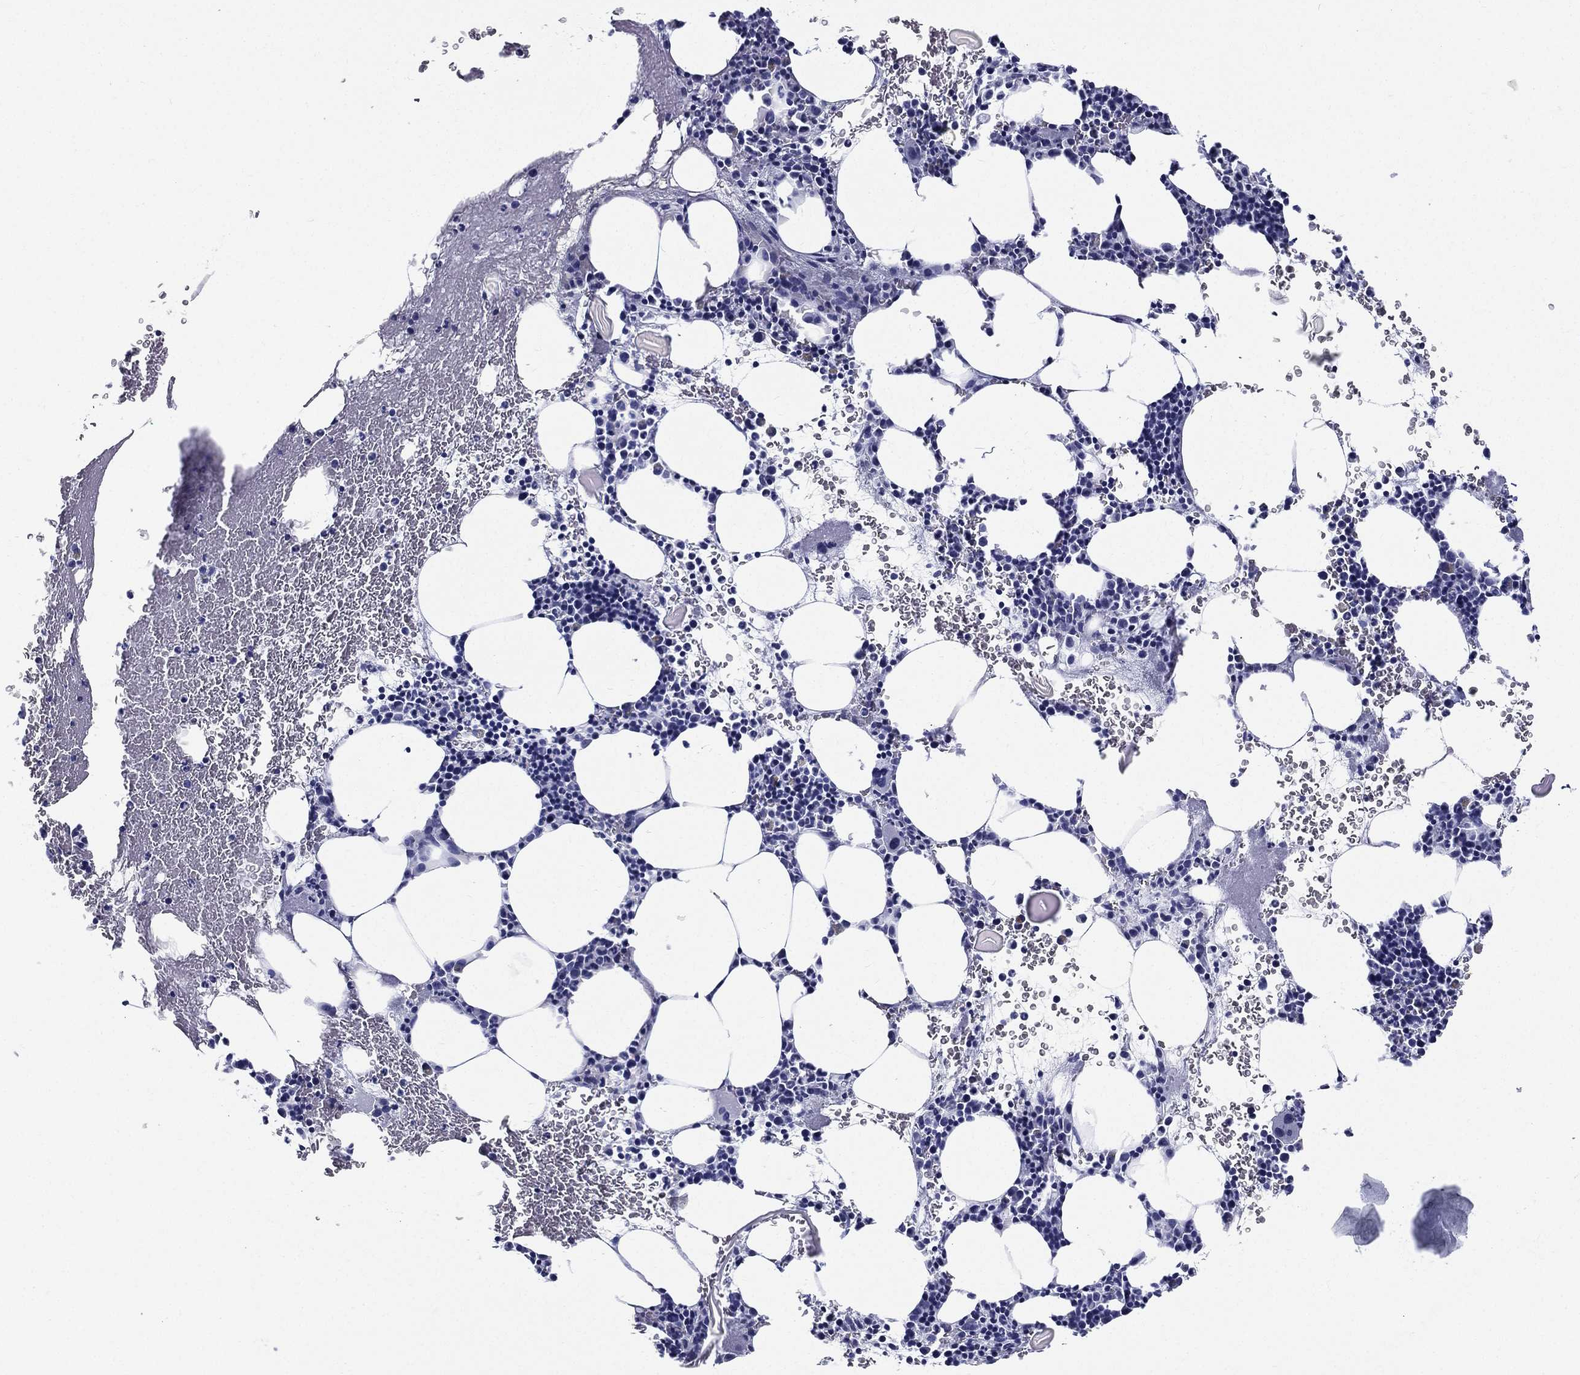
{"staining": {"intensity": "negative", "quantity": "none", "location": "none"}, "tissue": "bone marrow", "cell_type": "Hematopoietic cells", "image_type": "normal", "snomed": [{"axis": "morphology", "description": "Normal tissue, NOS"}, {"axis": "topography", "description": "Bone marrow"}], "caption": "The histopathology image demonstrates no significant positivity in hematopoietic cells of bone marrow.", "gene": "RSPH4A", "patient": {"sex": "female", "age": 79}}